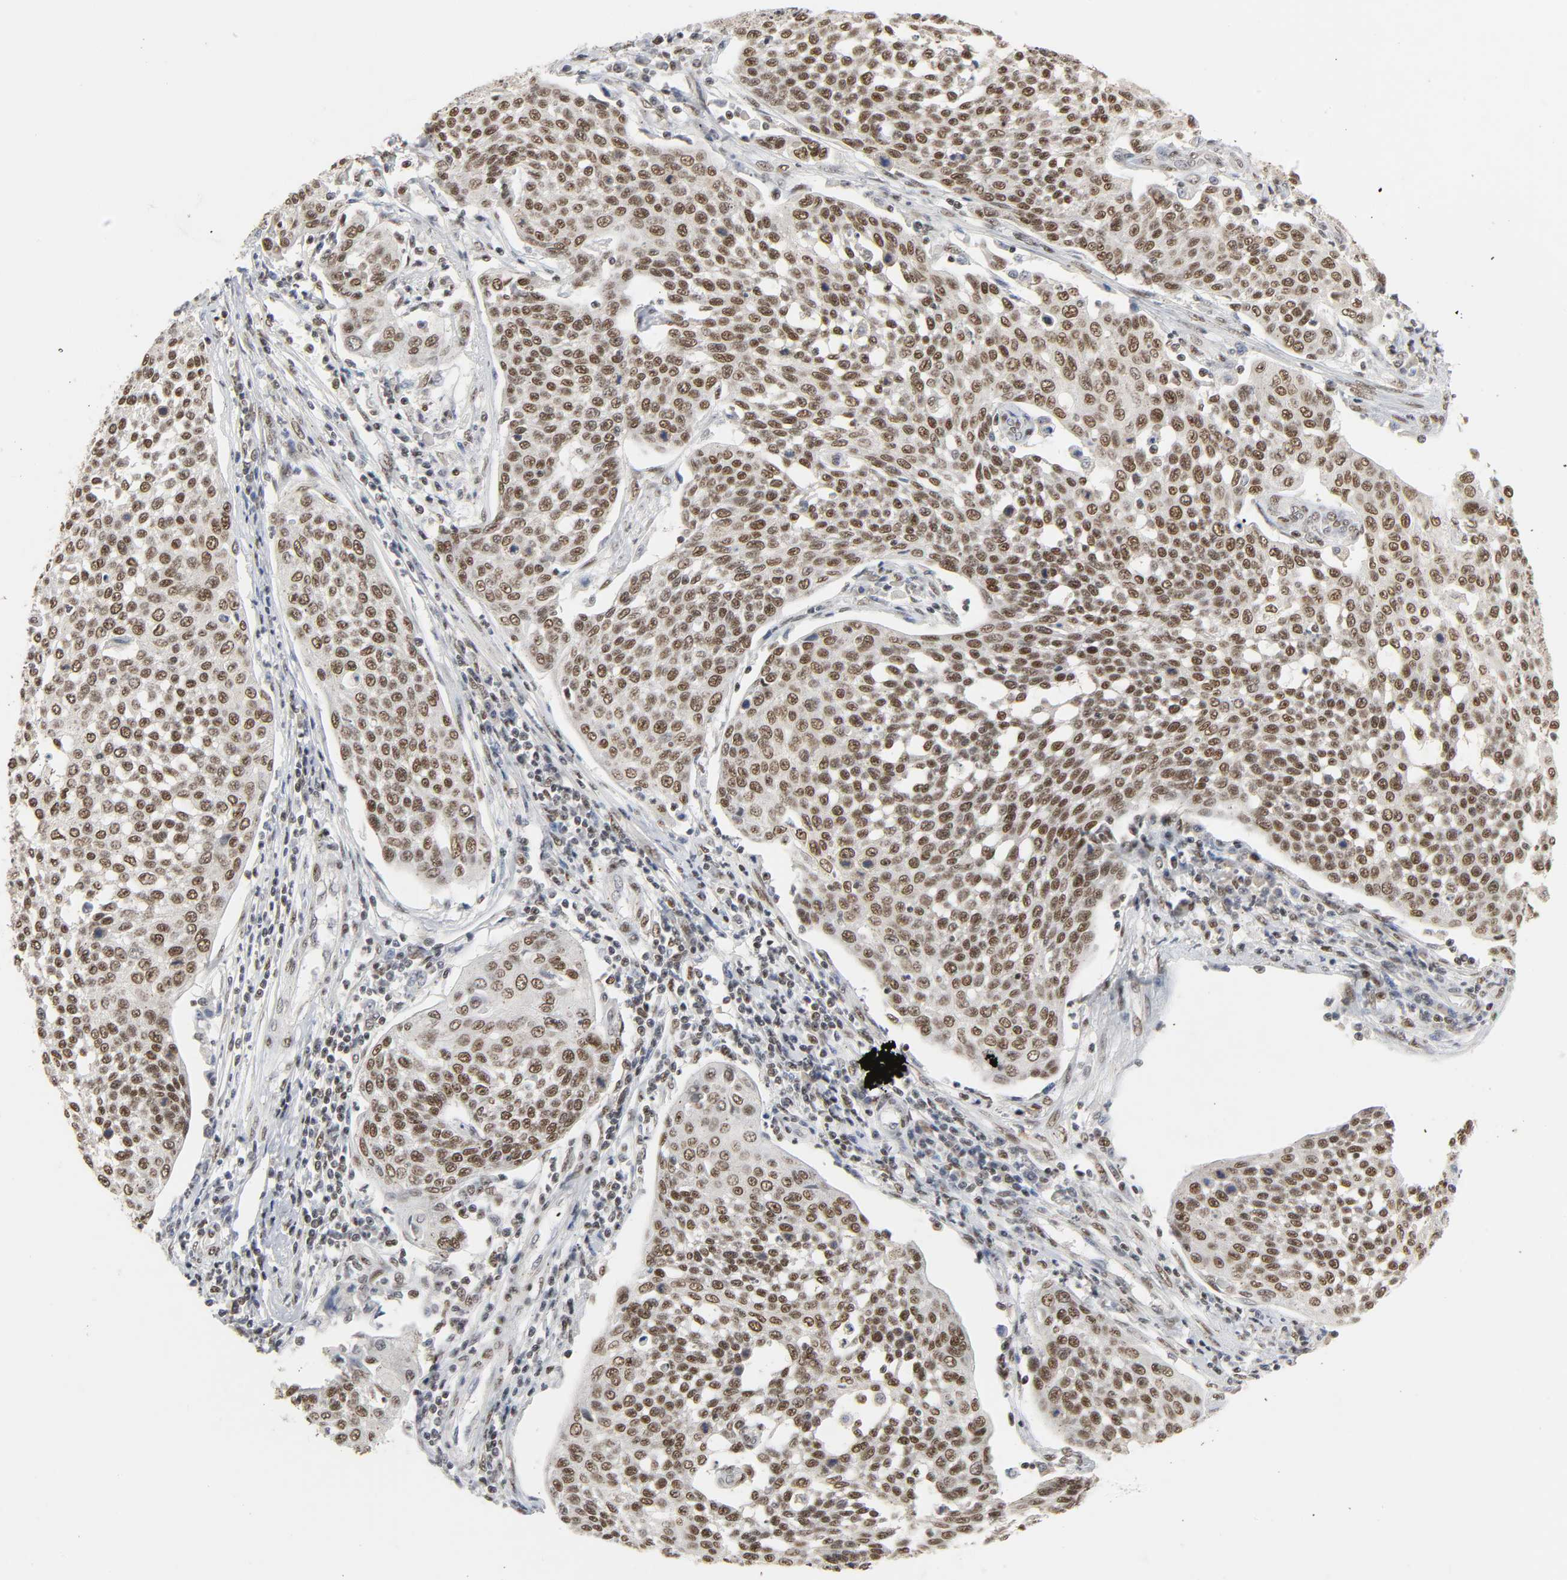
{"staining": {"intensity": "moderate", "quantity": ">75%", "location": "nuclear"}, "tissue": "cervical cancer", "cell_type": "Tumor cells", "image_type": "cancer", "snomed": [{"axis": "morphology", "description": "Squamous cell carcinoma, NOS"}, {"axis": "topography", "description": "Cervix"}], "caption": "A photomicrograph of squamous cell carcinoma (cervical) stained for a protein demonstrates moderate nuclear brown staining in tumor cells.", "gene": "NCOA6", "patient": {"sex": "female", "age": 34}}